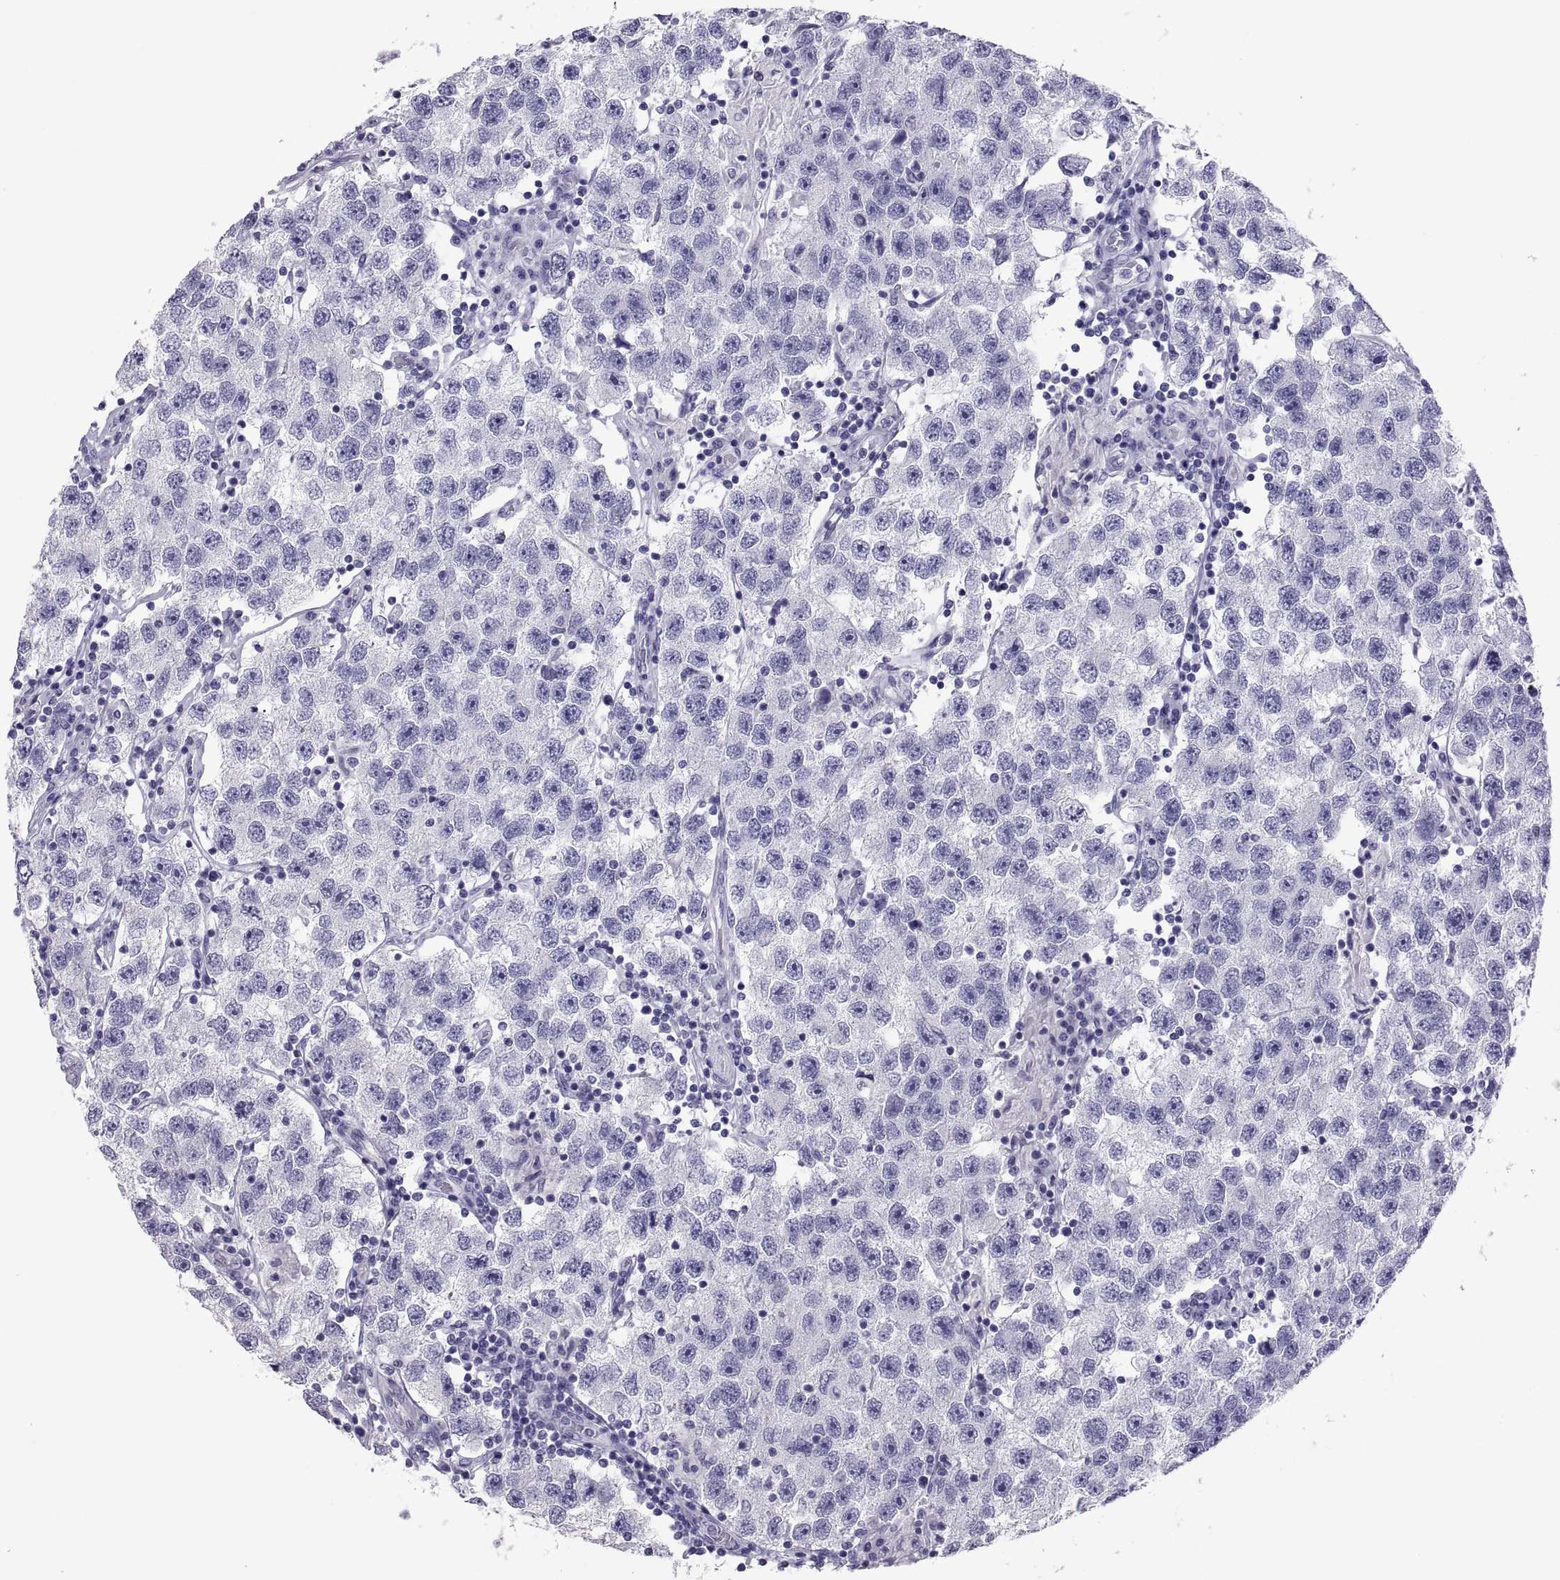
{"staining": {"intensity": "negative", "quantity": "none", "location": "none"}, "tissue": "testis cancer", "cell_type": "Tumor cells", "image_type": "cancer", "snomed": [{"axis": "morphology", "description": "Seminoma, NOS"}, {"axis": "topography", "description": "Testis"}], "caption": "Tumor cells show no significant protein staining in testis cancer.", "gene": "RNASE12", "patient": {"sex": "male", "age": 26}}